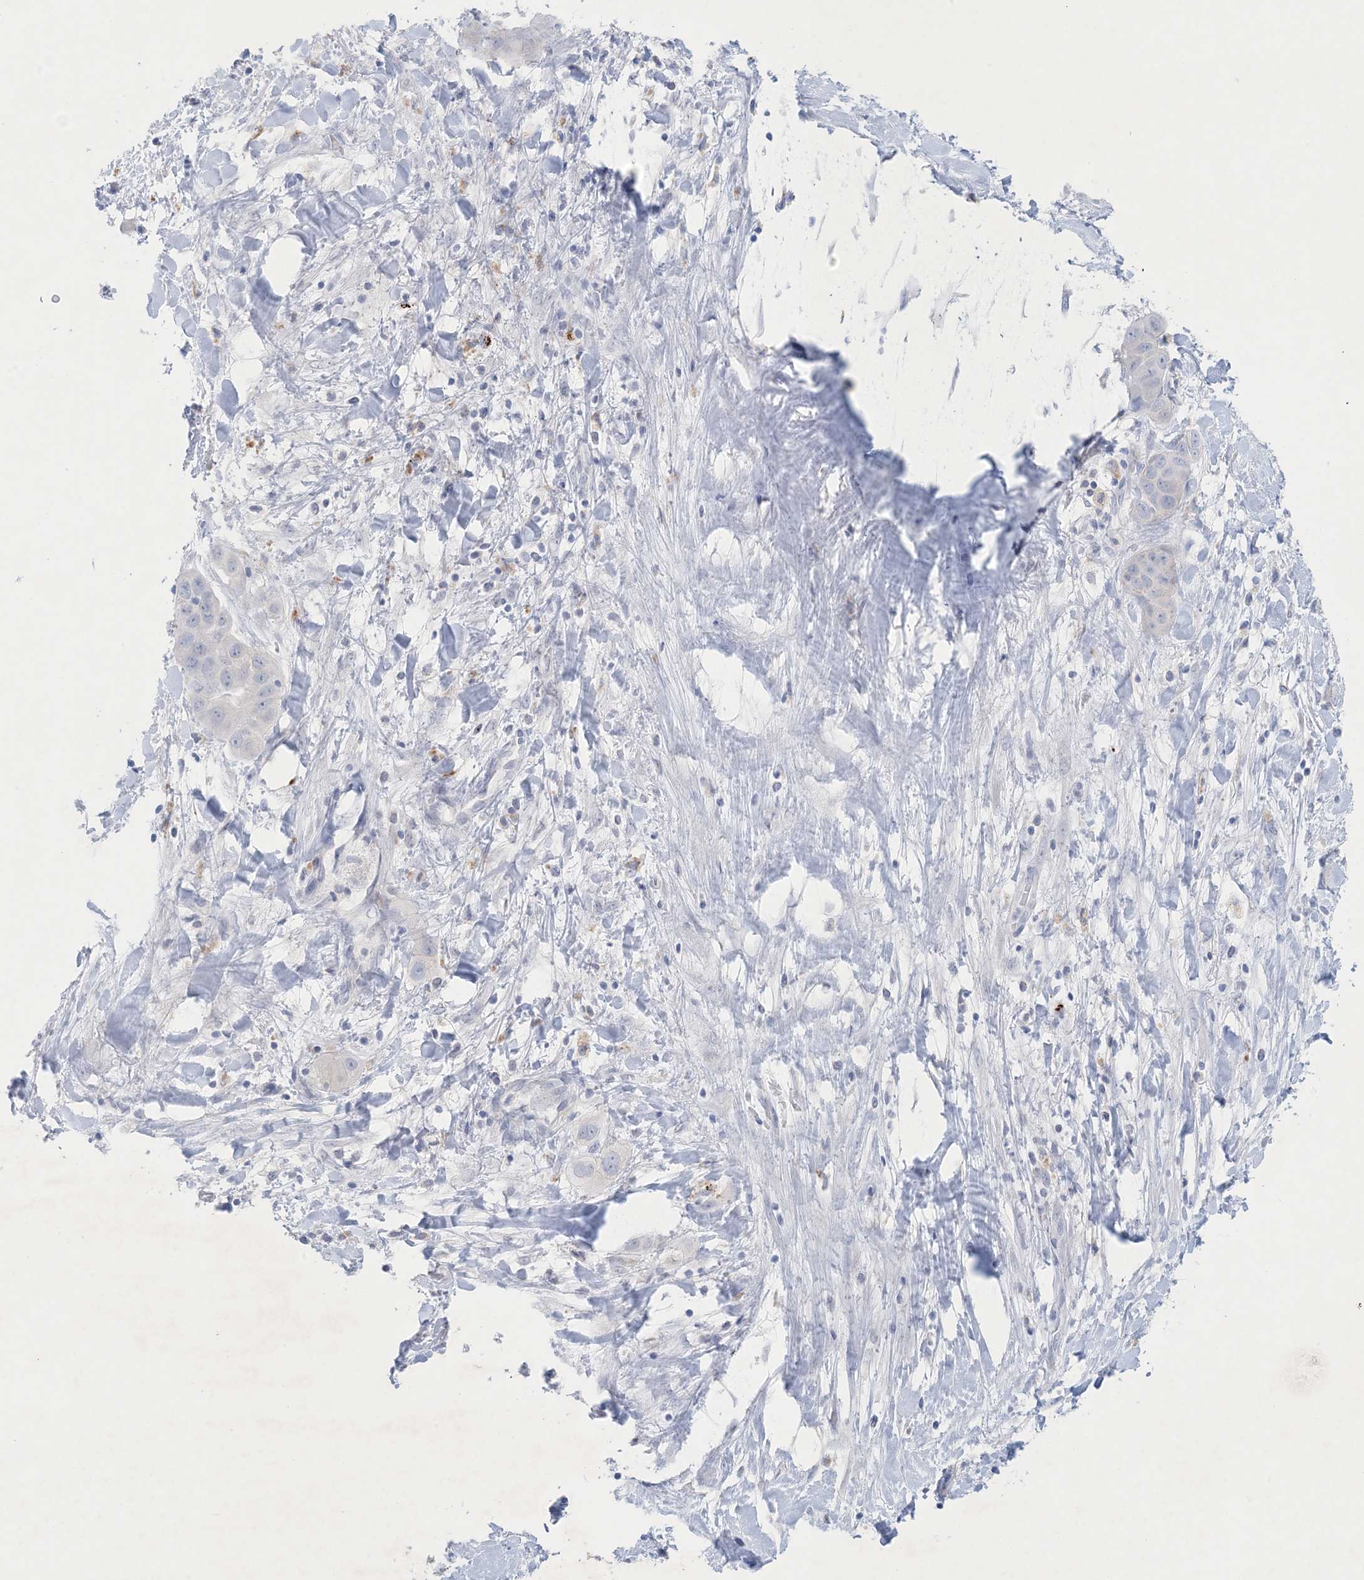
{"staining": {"intensity": "negative", "quantity": "none", "location": "none"}, "tissue": "liver cancer", "cell_type": "Tumor cells", "image_type": "cancer", "snomed": [{"axis": "morphology", "description": "Cholangiocarcinoma"}, {"axis": "topography", "description": "Liver"}], "caption": "Immunohistochemistry (IHC) histopathology image of human liver cancer (cholangiocarcinoma) stained for a protein (brown), which displays no staining in tumor cells.", "gene": "GABRG1", "patient": {"sex": "female", "age": 52}}